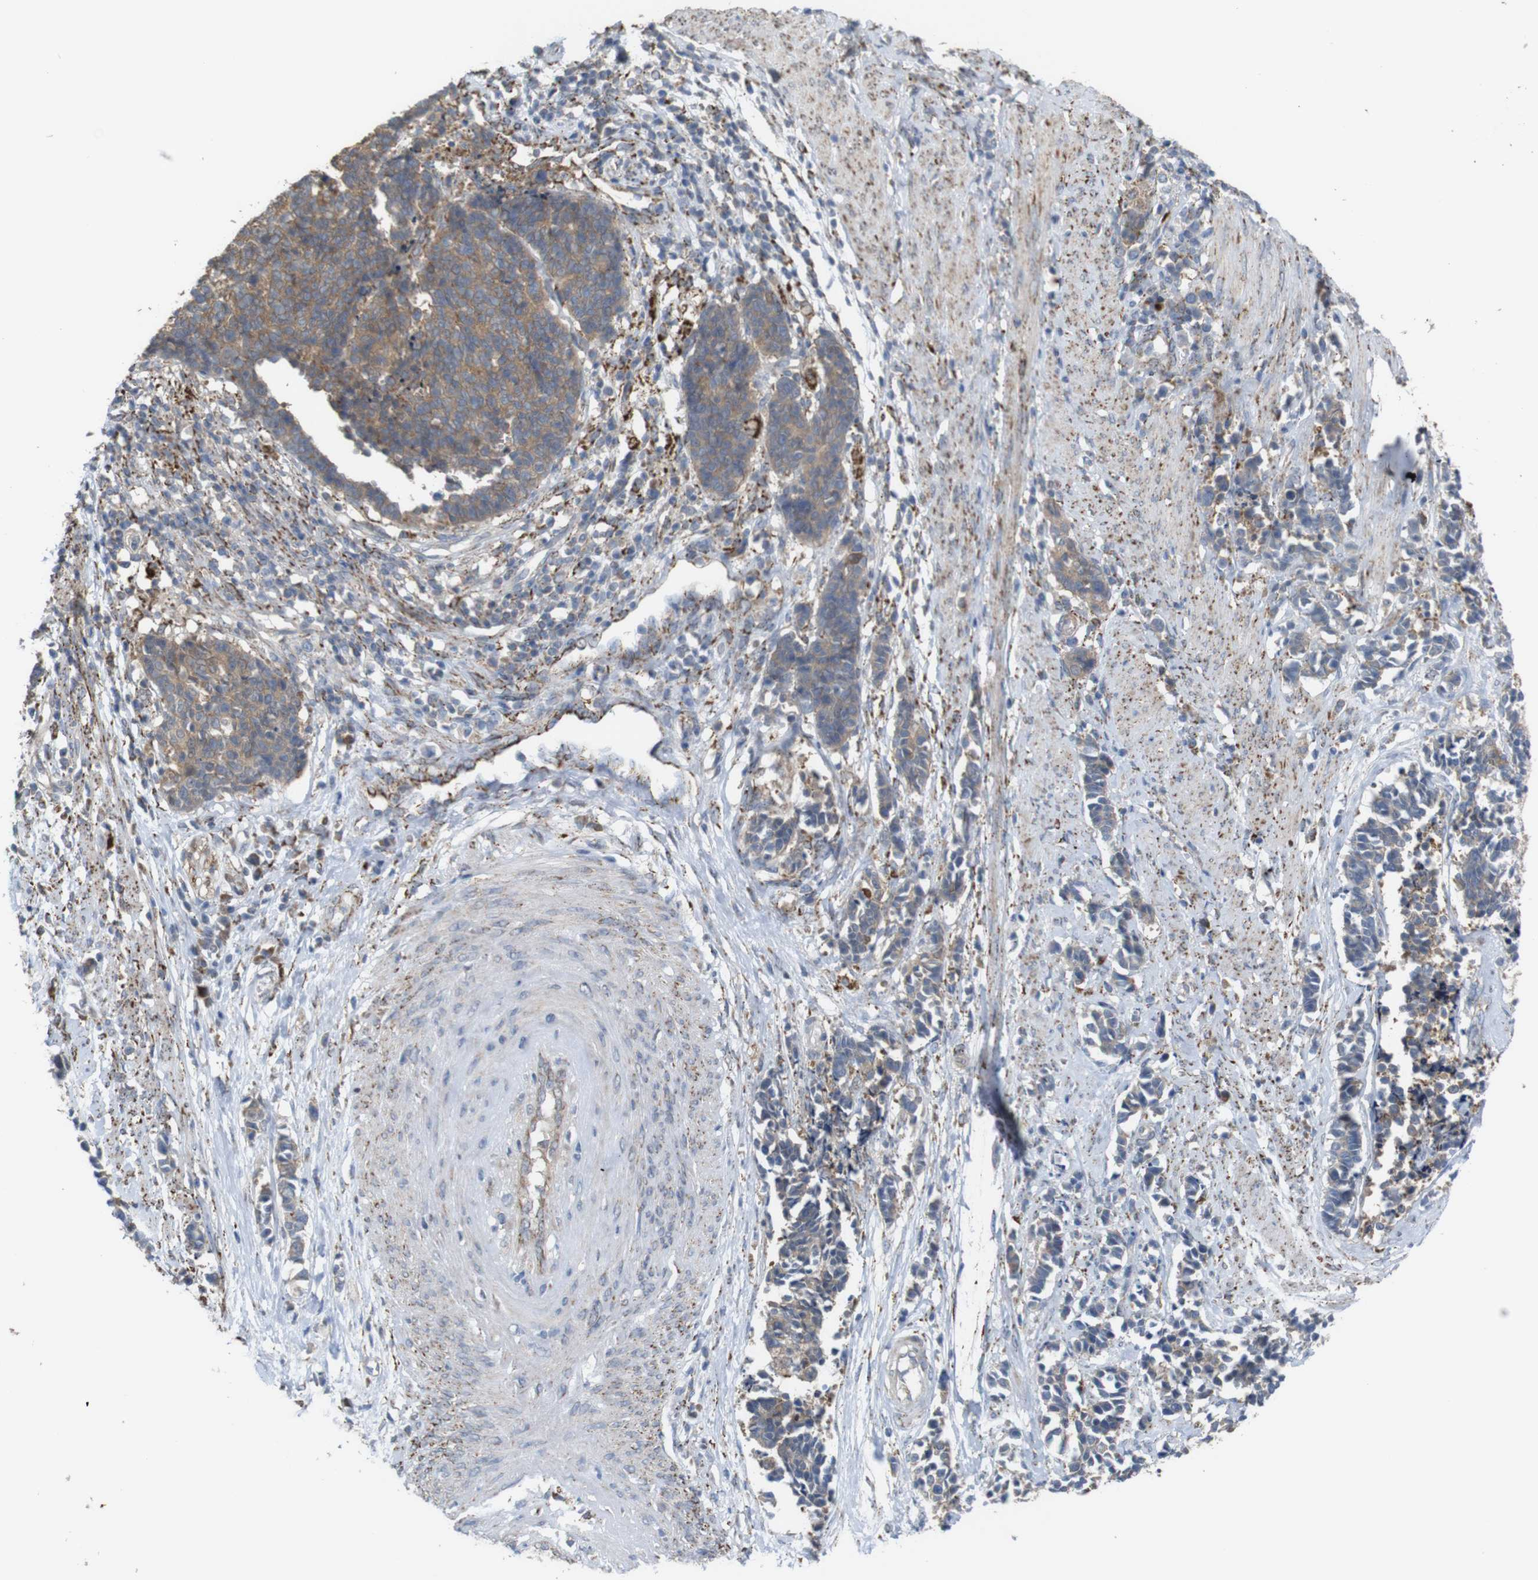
{"staining": {"intensity": "moderate", "quantity": "25%-75%", "location": "cytoplasmic/membranous"}, "tissue": "cervical cancer", "cell_type": "Tumor cells", "image_type": "cancer", "snomed": [{"axis": "morphology", "description": "Normal tissue, NOS"}, {"axis": "morphology", "description": "Squamous cell carcinoma, NOS"}, {"axis": "topography", "description": "Cervix"}], "caption": "IHC (DAB) staining of human cervical squamous cell carcinoma demonstrates moderate cytoplasmic/membranous protein positivity in about 25%-75% of tumor cells.", "gene": "PTPRR", "patient": {"sex": "female", "age": 35}}